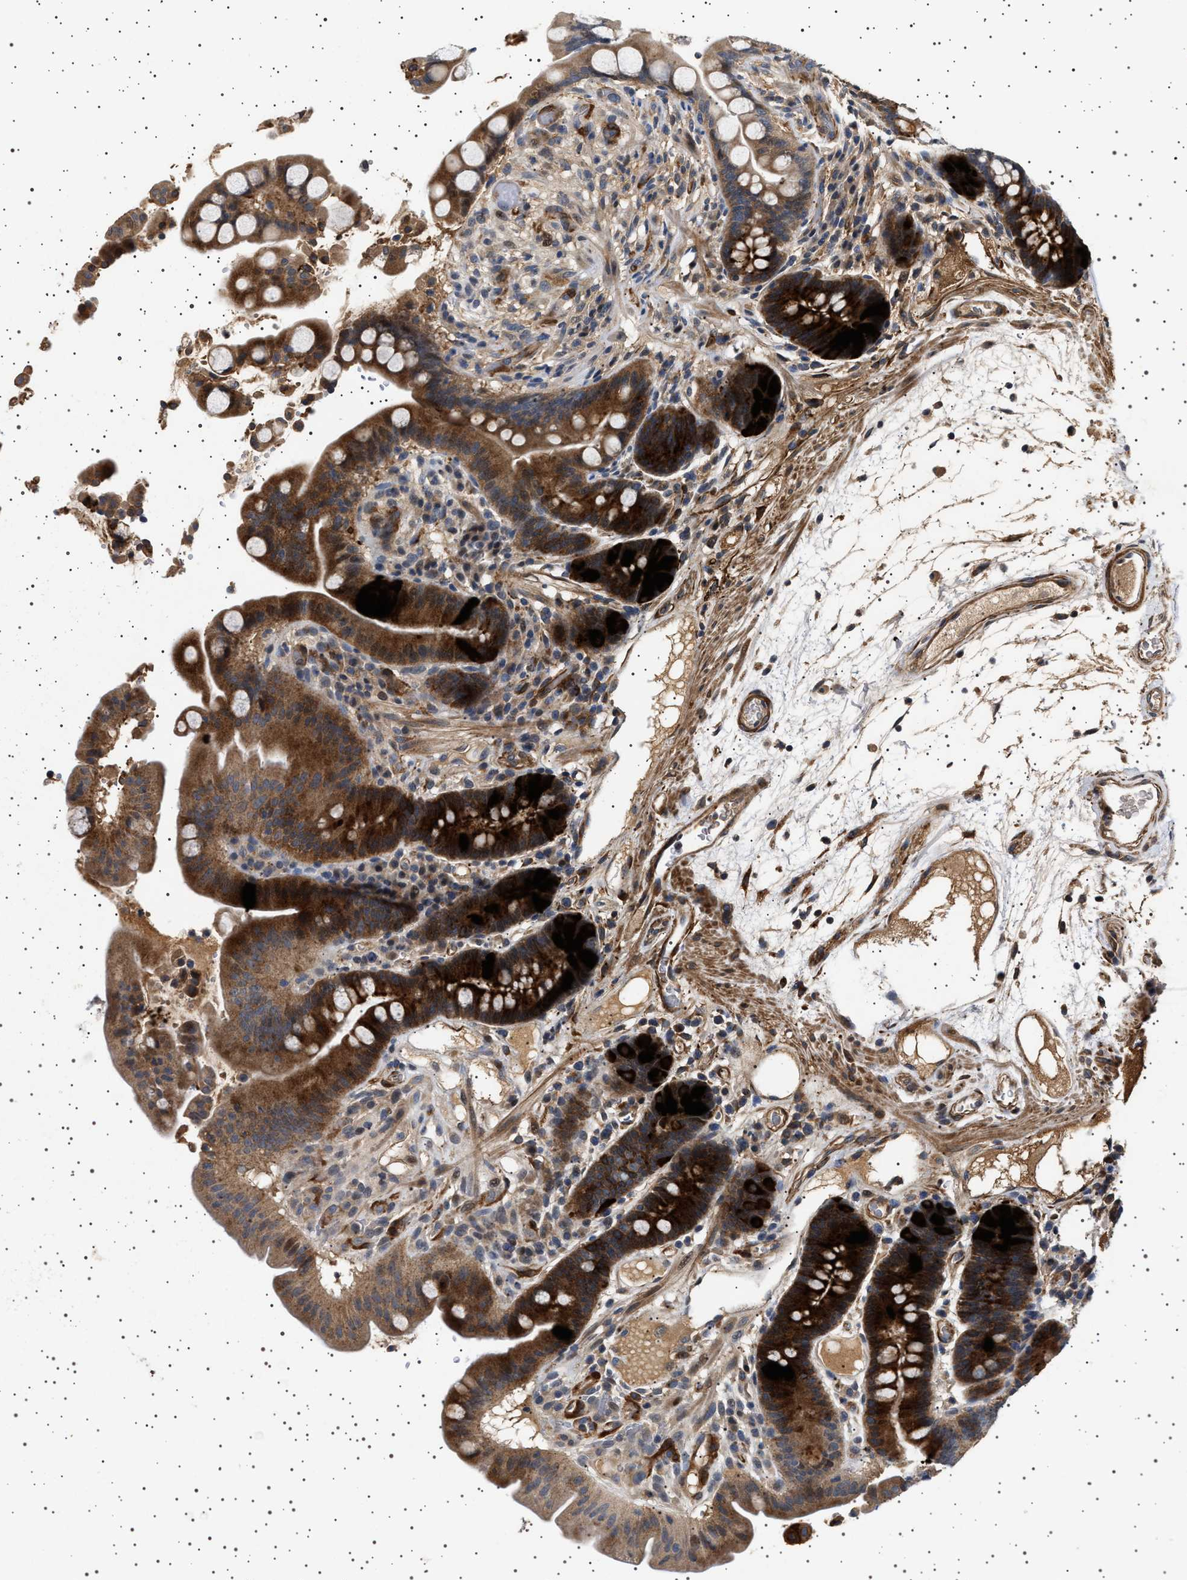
{"staining": {"intensity": "moderate", "quantity": ">75%", "location": "cytoplasmic/membranous"}, "tissue": "colon", "cell_type": "Endothelial cells", "image_type": "normal", "snomed": [{"axis": "morphology", "description": "Normal tissue, NOS"}, {"axis": "topography", "description": "Colon"}], "caption": "A brown stain labels moderate cytoplasmic/membranous positivity of a protein in endothelial cells of benign human colon. The staining was performed using DAB (3,3'-diaminobenzidine), with brown indicating positive protein expression. Nuclei are stained blue with hematoxylin.", "gene": "GUCY1B1", "patient": {"sex": "male", "age": 73}}